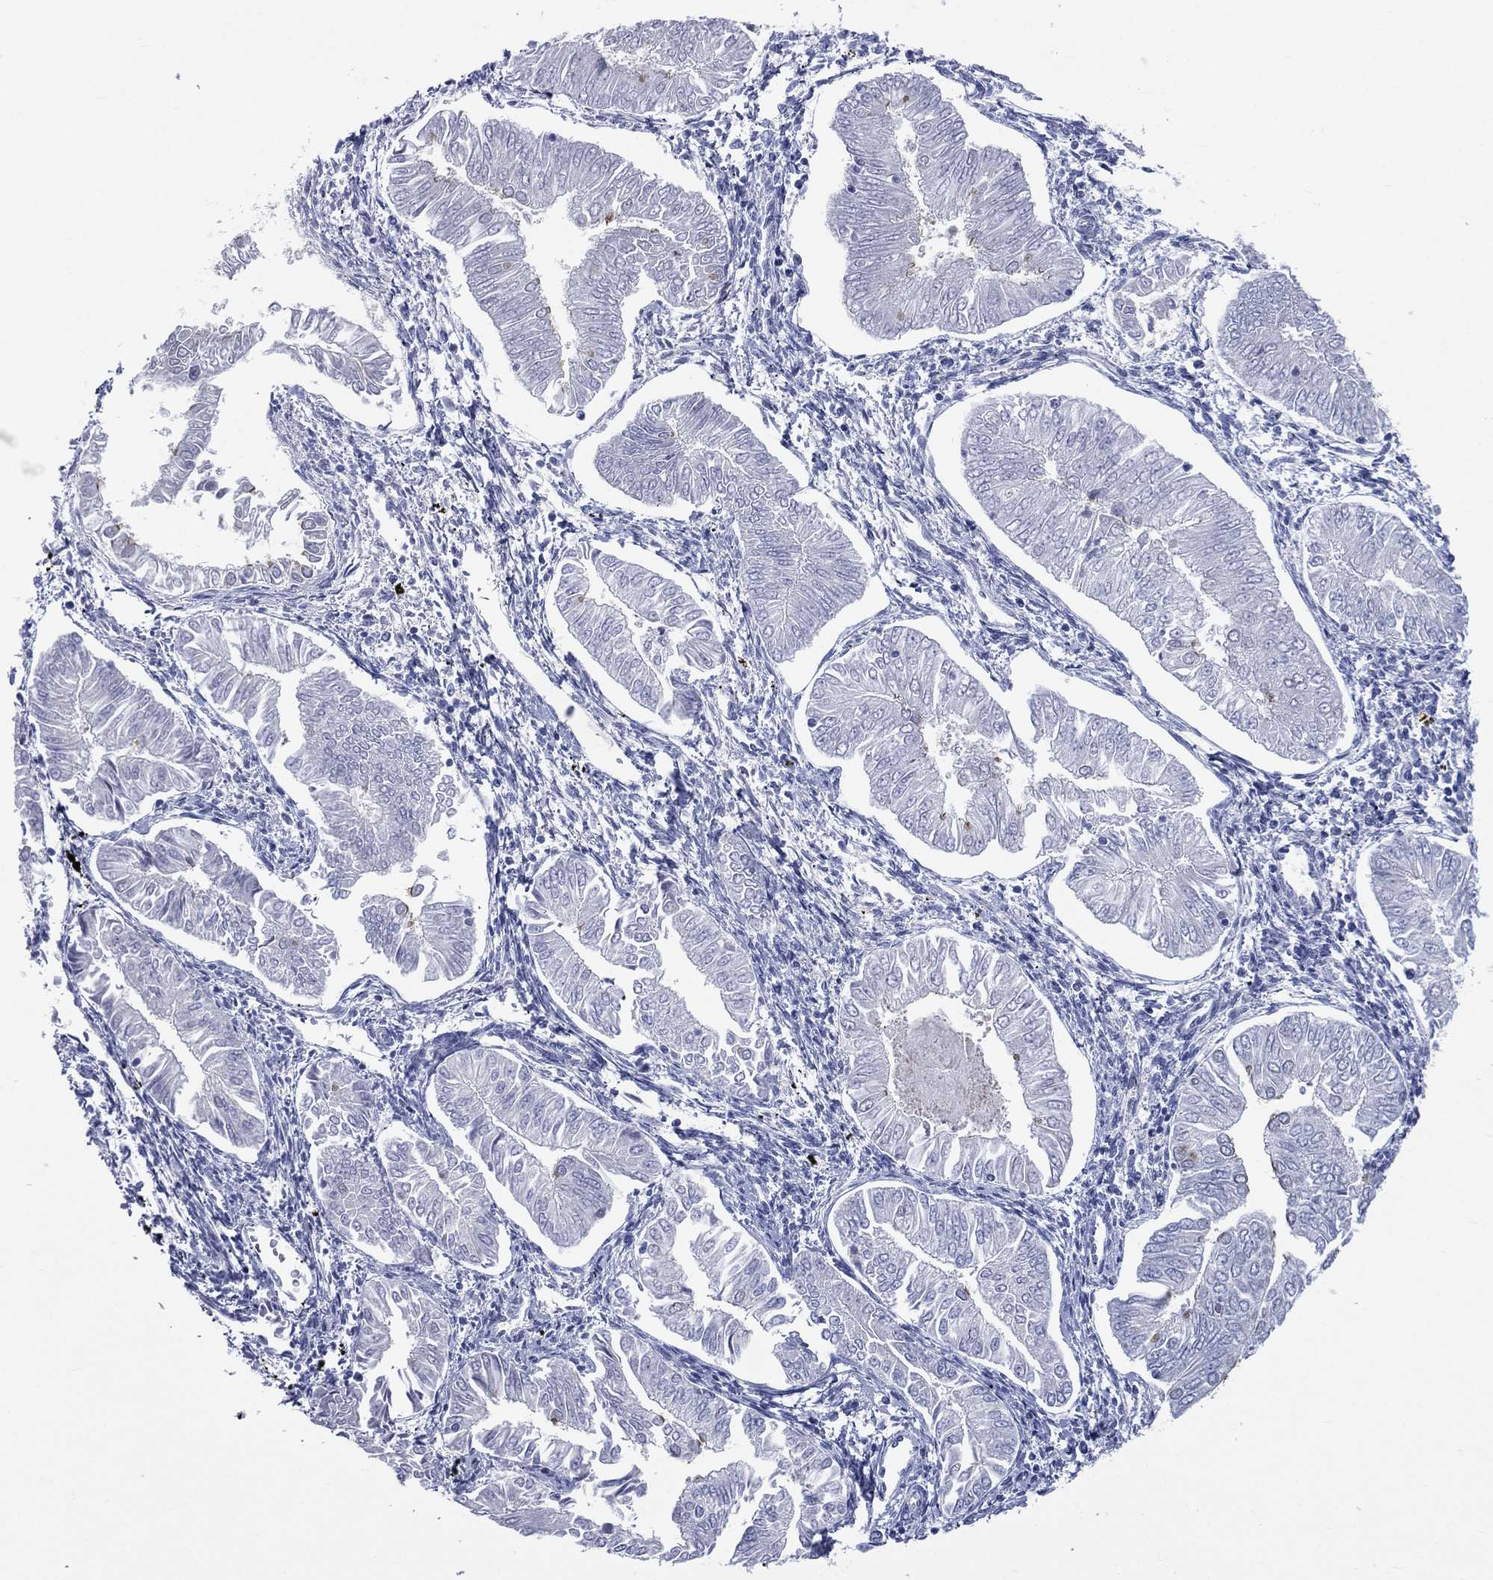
{"staining": {"intensity": "negative", "quantity": "none", "location": "none"}, "tissue": "endometrial cancer", "cell_type": "Tumor cells", "image_type": "cancer", "snomed": [{"axis": "morphology", "description": "Adenocarcinoma, NOS"}, {"axis": "topography", "description": "Endometrium"}], "caption": "Immunohistochemical staining of endometrial cancer exhibits no significant positivity in tumor cells.", "gene": "AKAP3", "patient": {"sex": "female", "age": 53}}